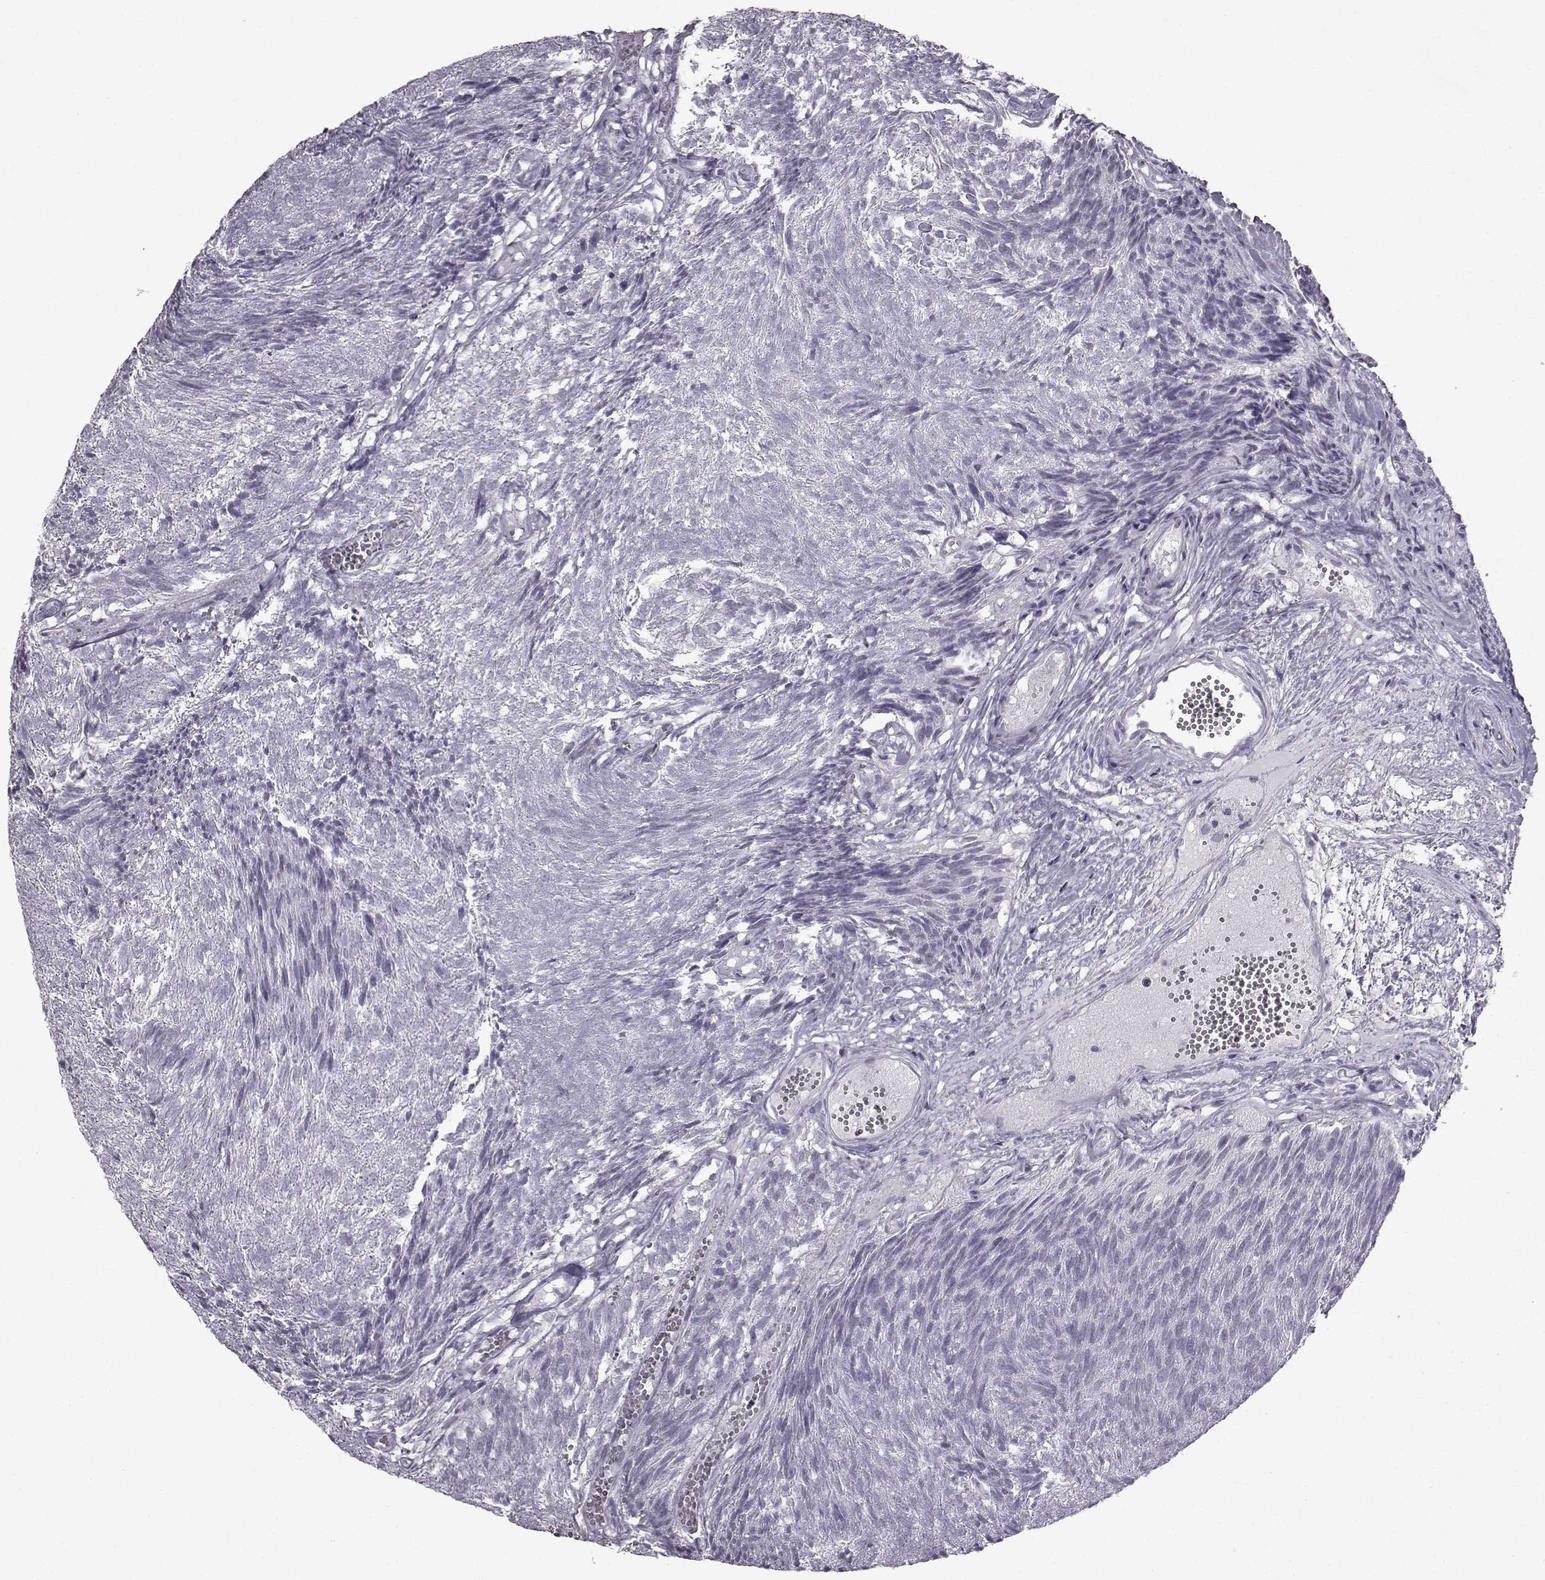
{"staining": {"intensity": "negative", "quantity": "none", "location": "none"}, "tissue": "urothelial cancer", "cell_type": "Tumor cells", "image_type": "cancer", "snomed": [{"axis": "morphology", "description": "Urothelial carcinoma, Low grade"}, {"axis": "topography", "description": "Urinary bladder"}], "caption": "DAB immunohistochemical staining of urothelial carcinoma (low-grade) exhibits no significant expression in tumor cells. (Immunohistochemistry, brightfield microscopy, high magnification).", "gene": "SLC28A2", "patient": {"sex": "male", "age": 77}}